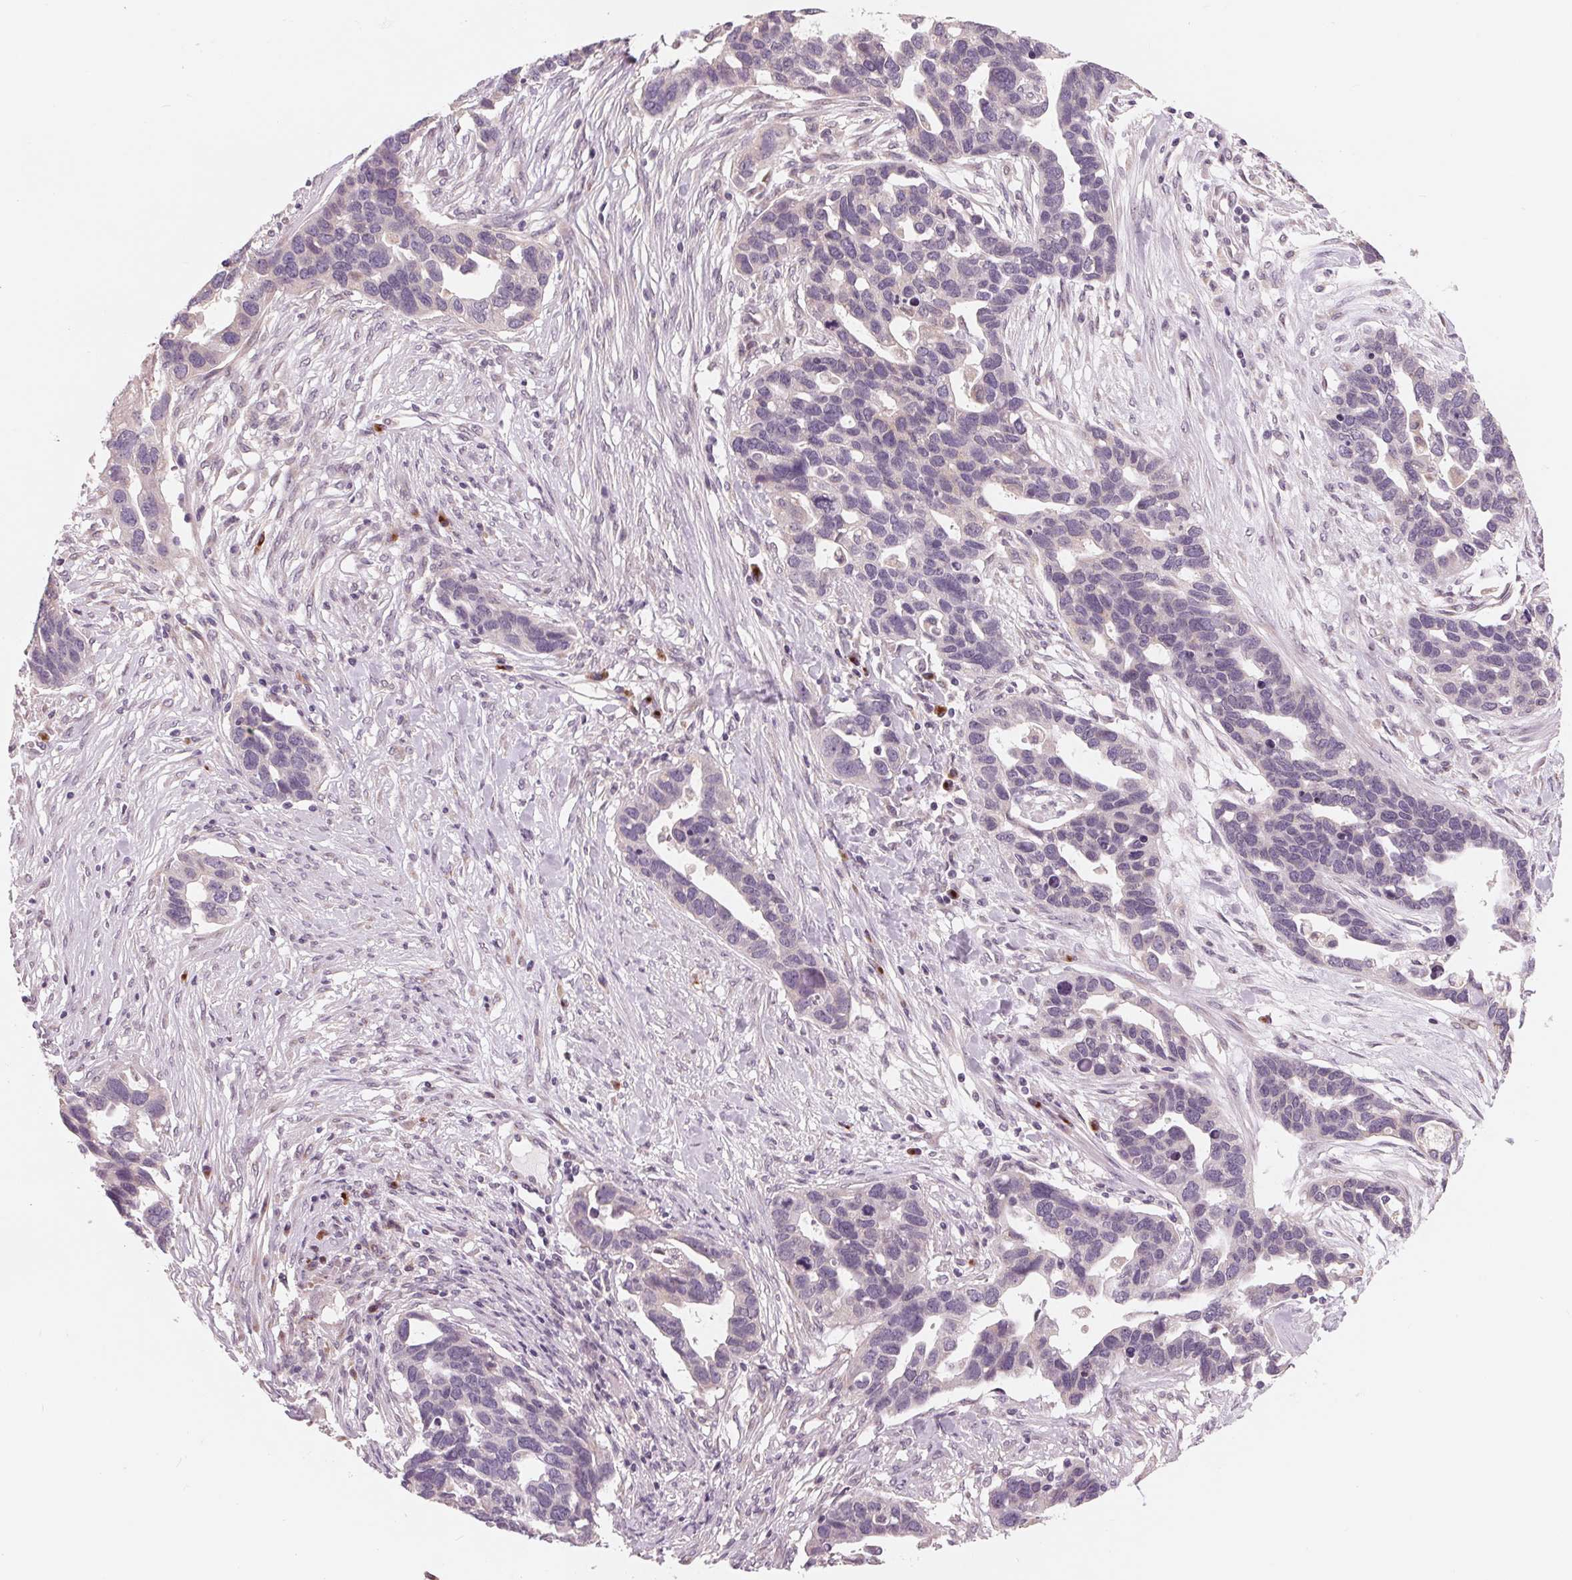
{"staining": {"intensity": "negative", "quantity": "none", "location": "none"}, "tissue": "ovarian cancer", "cell_type": "Tumor cells", "image_type": "cancer", "snomed": [{"axis": "morphology", "description": "Cystadenocarcinoma, serous, NOS"}, {"axis": "topography", "description": "Ovary"}], "caption": "An immunohistochemistry photomicrograph of ovarian cancer is shown. There is no staining in tumor cells of ovarian cancer.", "gene": "IL9R", "patient": {"sex": "female", "age": 54}}